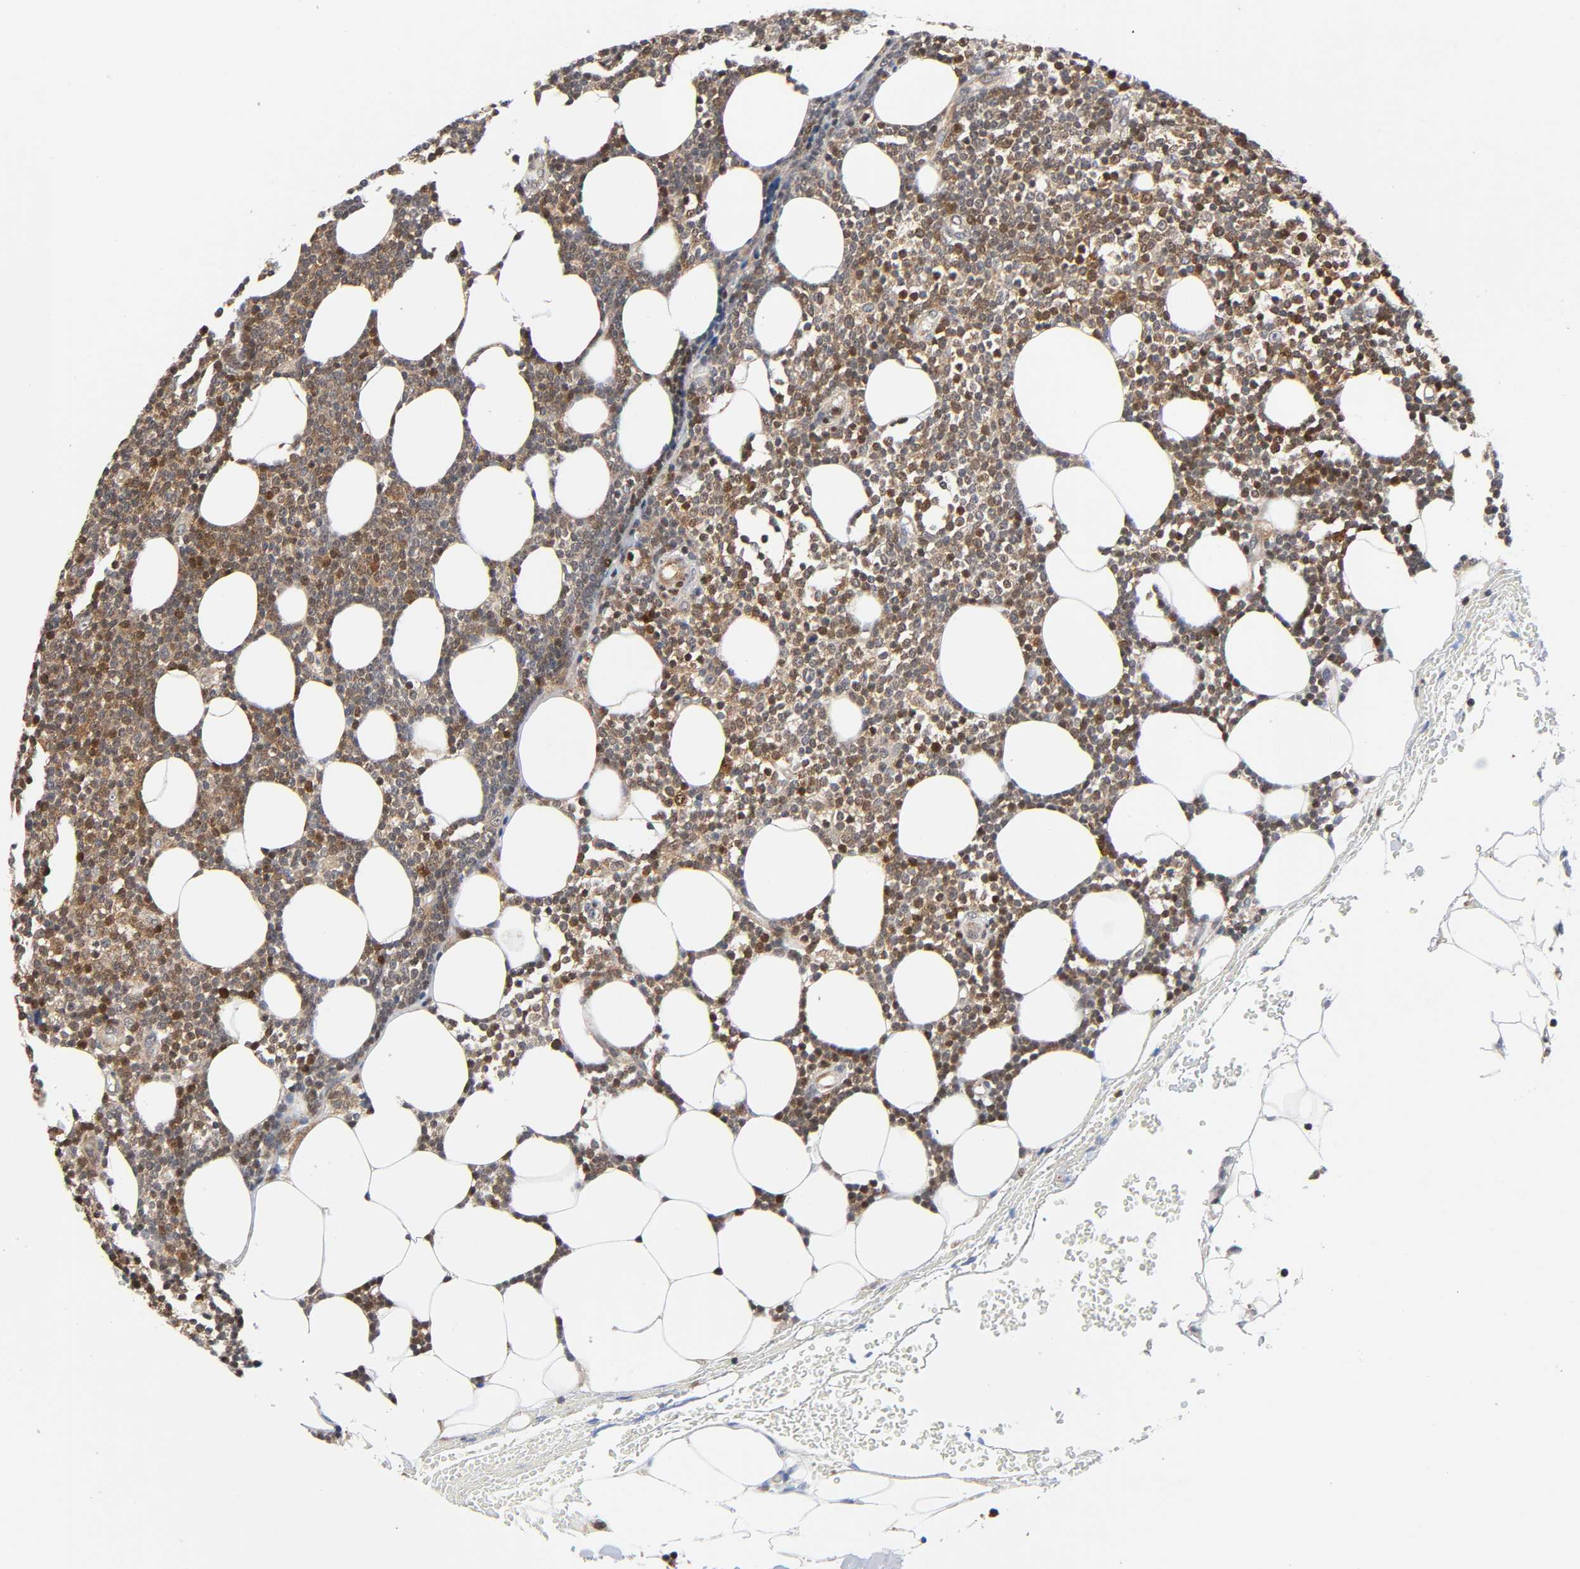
{"staining": {"intensity": "moderate", "quantity": "25%-75%", "location": "cytoplasmic/membranous,nuclear"}, "tissue": "lymphoma", "cell_type": "Tumor cells", "image_type": "cancer", "snomed": [{"axis": "morphology", "description": "Malignant lymphoma, non-Hodgkin's type, Low grade"}, {"axis": "topography", "description": "Soft tissue"}], "caption": "A histopathology image showing moderate cytoplasmic/membranous and nuclear expression in approximately 25%-75% of tumor cells in lymphoma, as visualized by brown immunohistochemical staining.", "gene": "CASP9", "patient": {"sex": "male", "age": 92}}